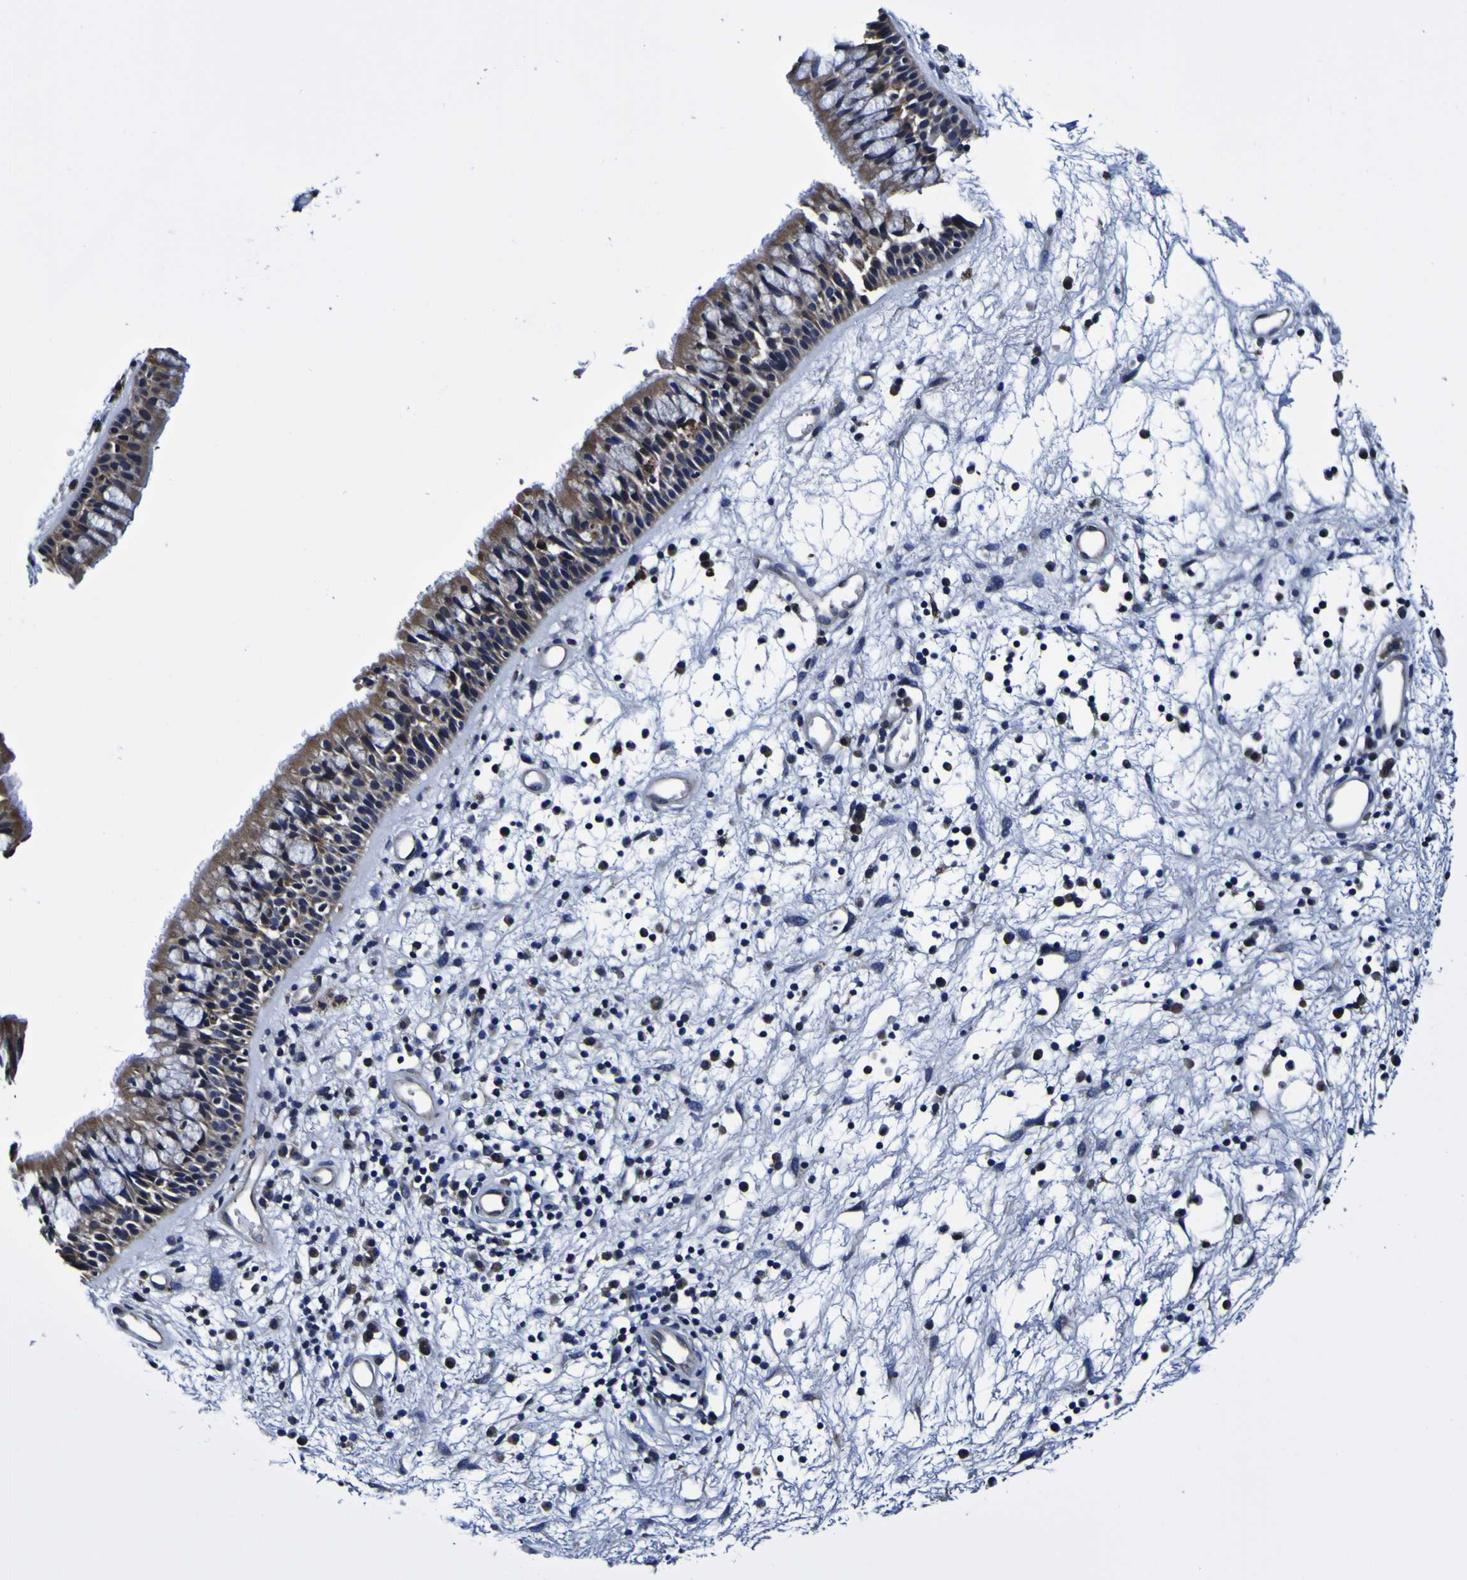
{"staining": {"intensity": "weak", "quantity": "25%-75%", "location": "cytoplasmic/membranous"}, "tissue": "nasopharynx", "cell_type": "Respiratory epithelial cells", "image_type": "normal", "snomed": [{"axis": "morphology", "description": "Normal tissue, NOS"}, {"axis": "morphology", "description": "Inflammation, NOS"}, {"axis": "topography", "description": "Nasopharynx"}], "caption": "Immunohistochemistry histopathology image of unremarkable nasopharynx: nasopharynx stained using immunohistochemistry demonstrates low levels of weak protein expression localized specifically in the cytoplasmic/membranous of respiratory epithelial cells, appearing as a cytoplasmic/membranous brown color.", "gene": "GPX1", "patient": {"sex": "male", "age": 48}}